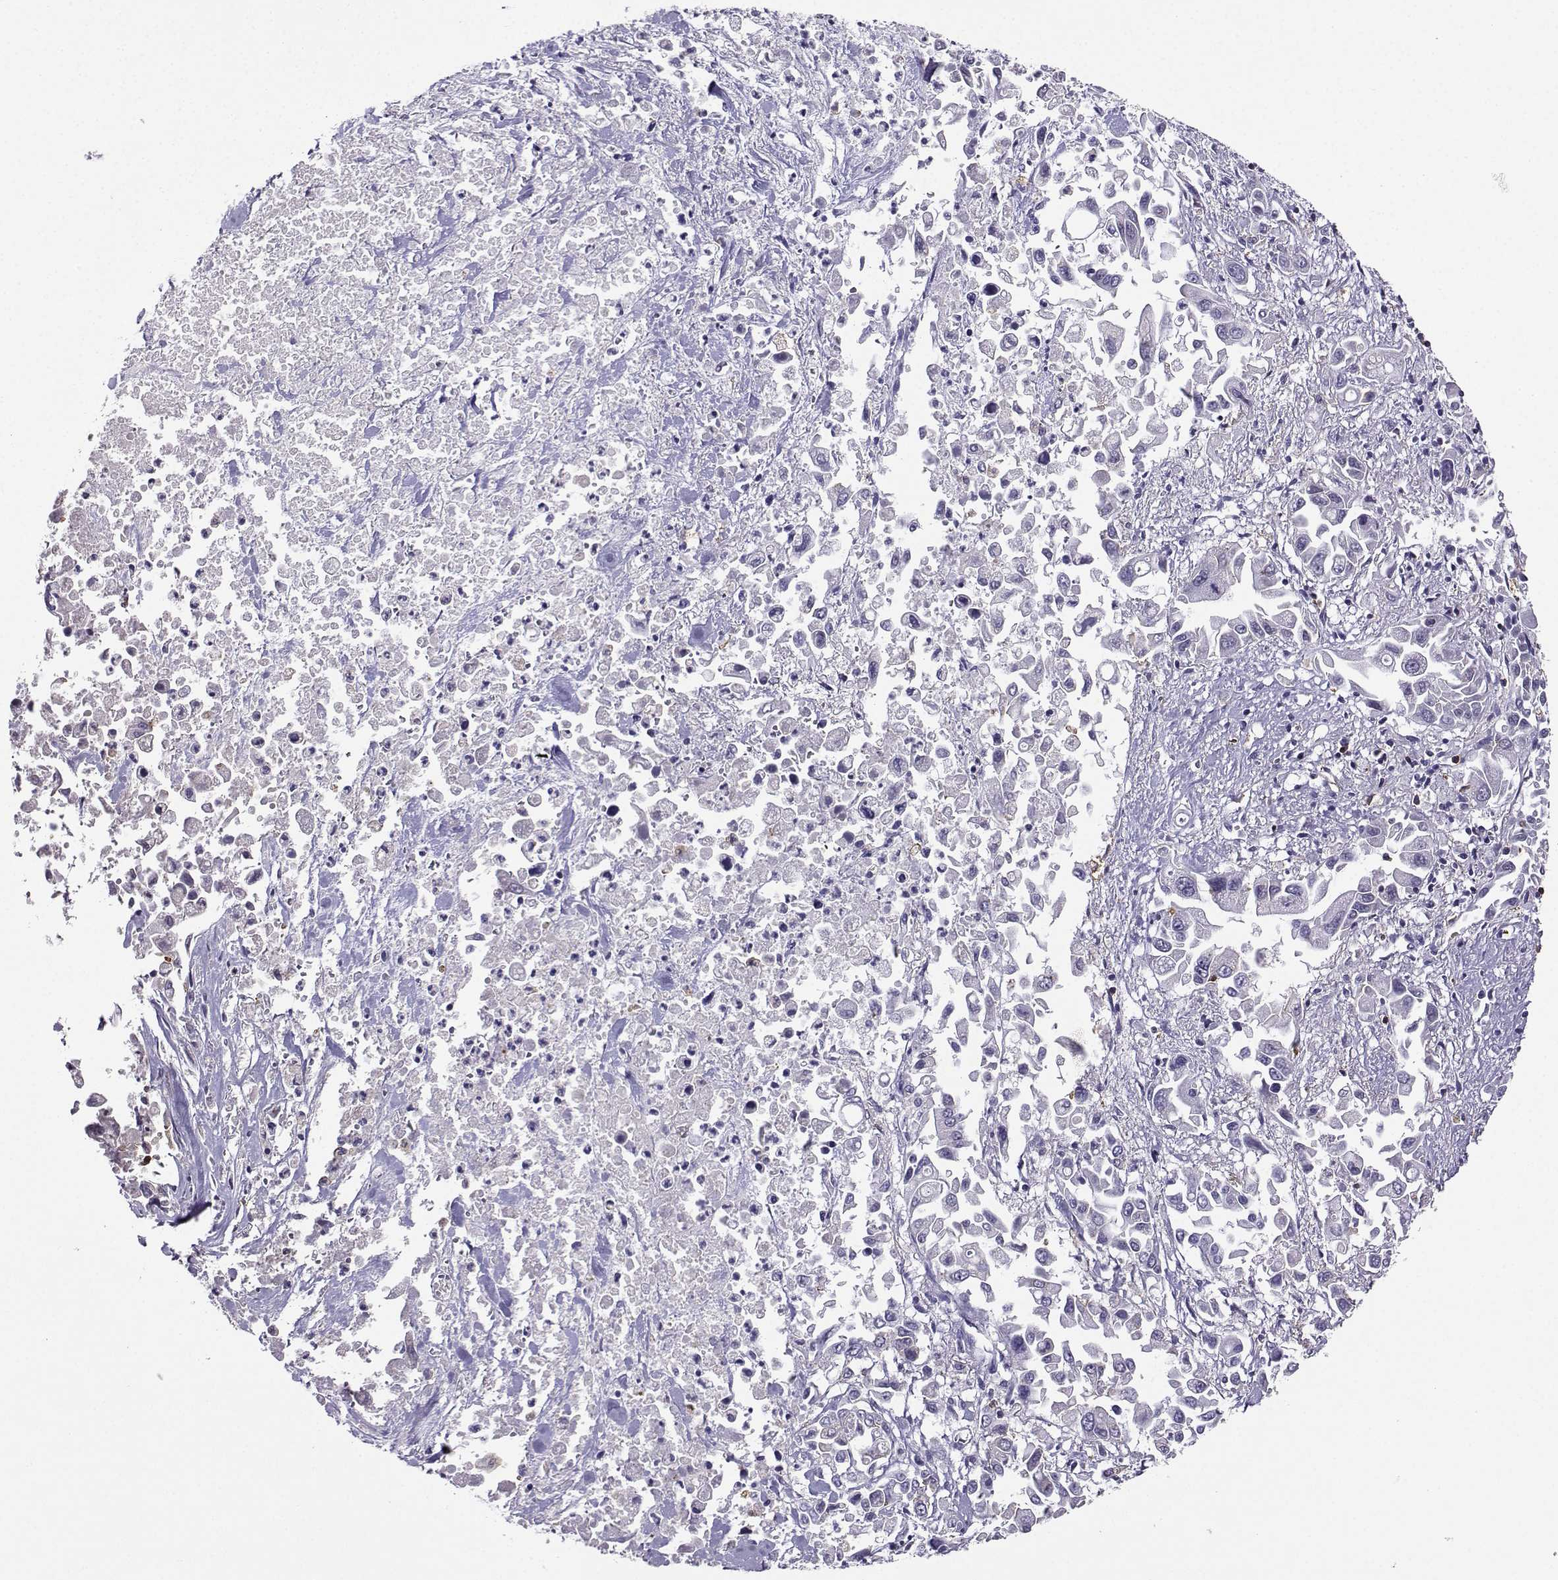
{"staining": {"intensity": "negative", "quantity": "none", "location": "none"}, "tissue": "pancreatic cancer", "cell_type": "Tumor cells", "image_type": "cancer", "snomed": [{"axis": "morphology", "description": "Adenocarcinoma, NOS"}, {"axis": "topography", "description": "Pancreas"}], "caption": "High magnification brightfield microscopy of pancreatic cancer (adenocarcinoma) stained with DAB (3,3'-diaminobenzidine) (brown) and counterstained with hematoxylin (blue): tumor cells show no significant staining.", "gene": "LRFN2", "patient": {"sex": "female", "age": 83}}